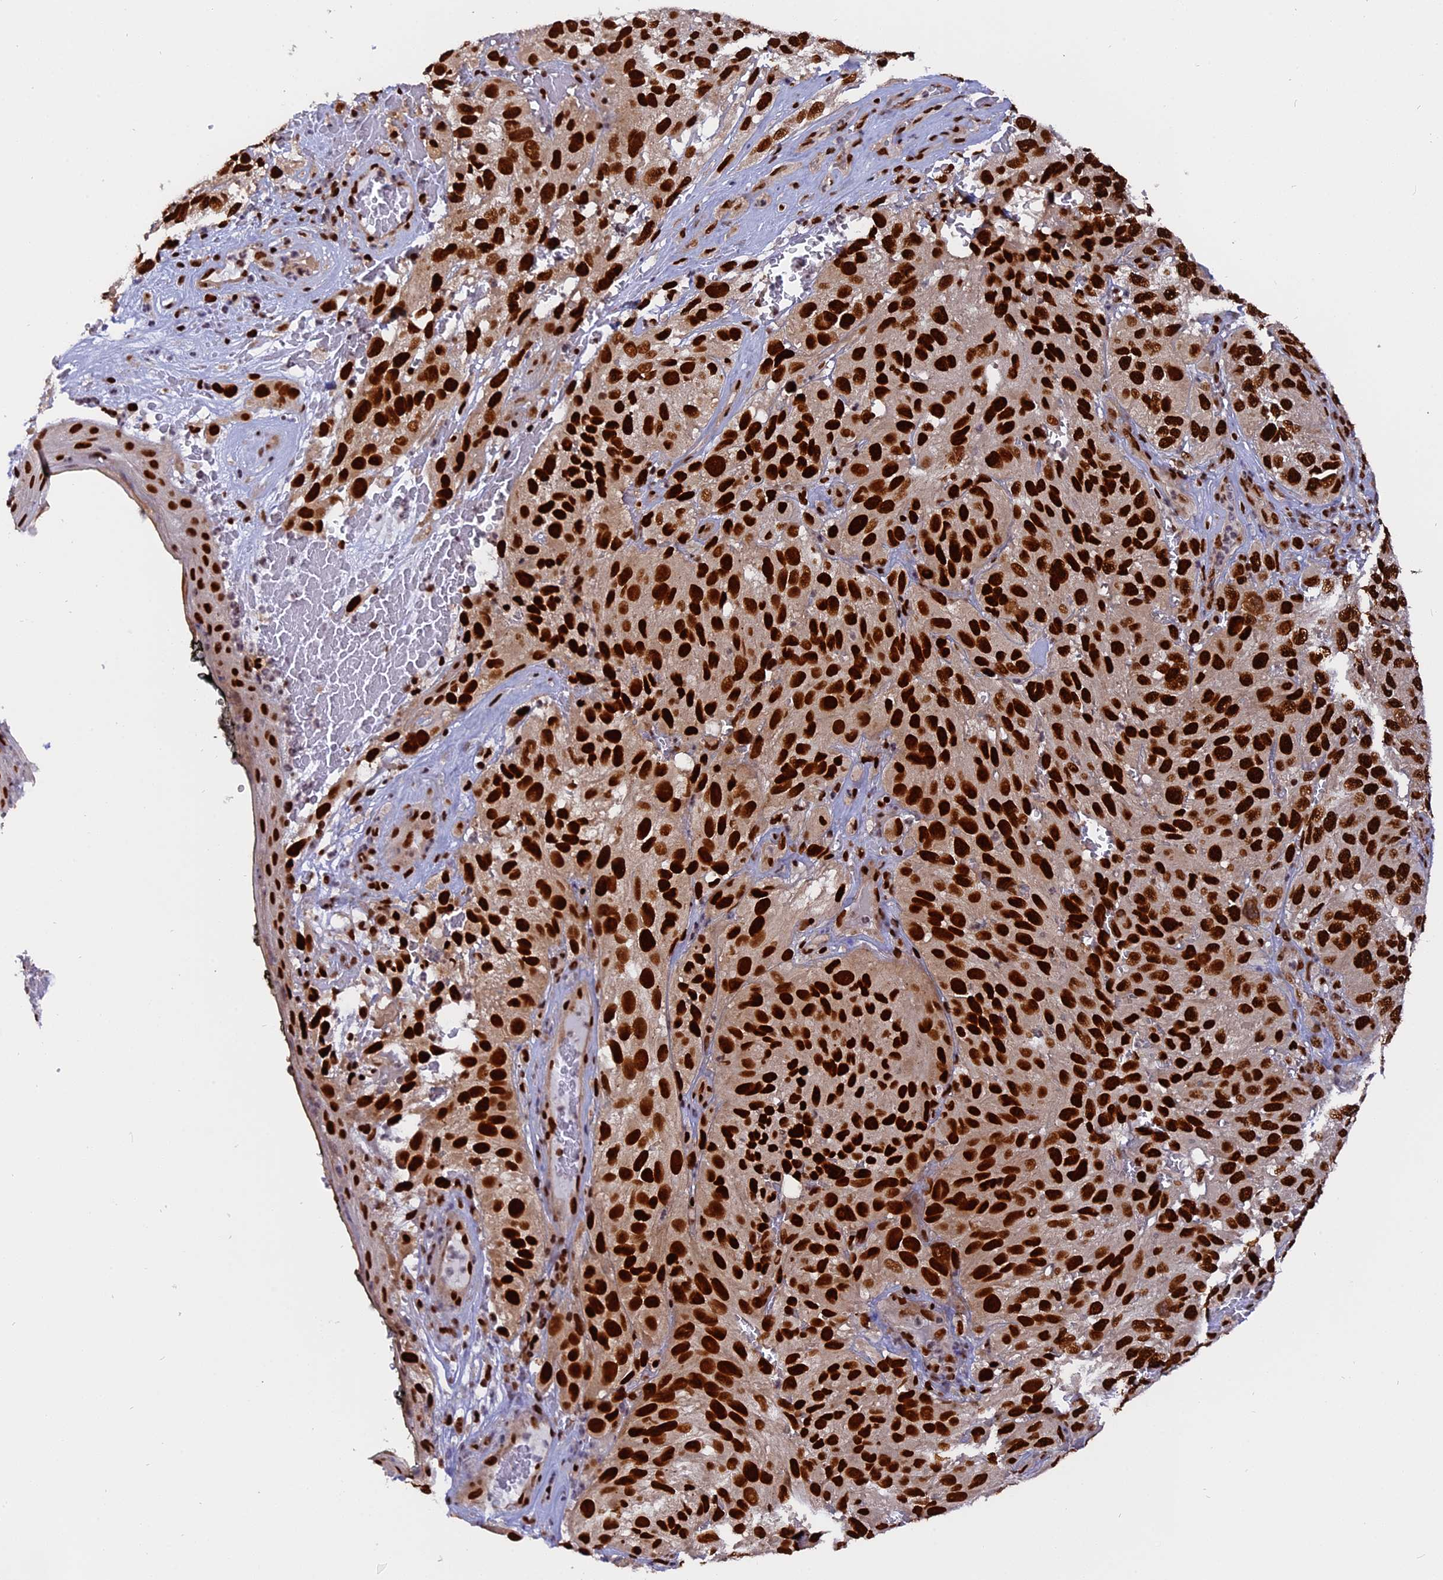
{"staining": {"intensity": "strong", "quantity": ">75%", "location": "nuclear"}, "tissue": "melanoma", "cell_type": "Tumor cells", "image_type": "cancer", "snomed": [{"axis": "morphology", "description": "Malignant melanoma, NOS"}, {"axis": "topography", "description": "Skin"}], "caption": "Immunohistochemistry (IHC) image of neoplastic tissue: melanoma stained using IHC reveals high levels of strong protein expression localized specifically in the nuclear of tumor cells, appearing as a nuclear brown color.", "gene": "RAMAC", "patient": {"sex": "female", "age": 96}}